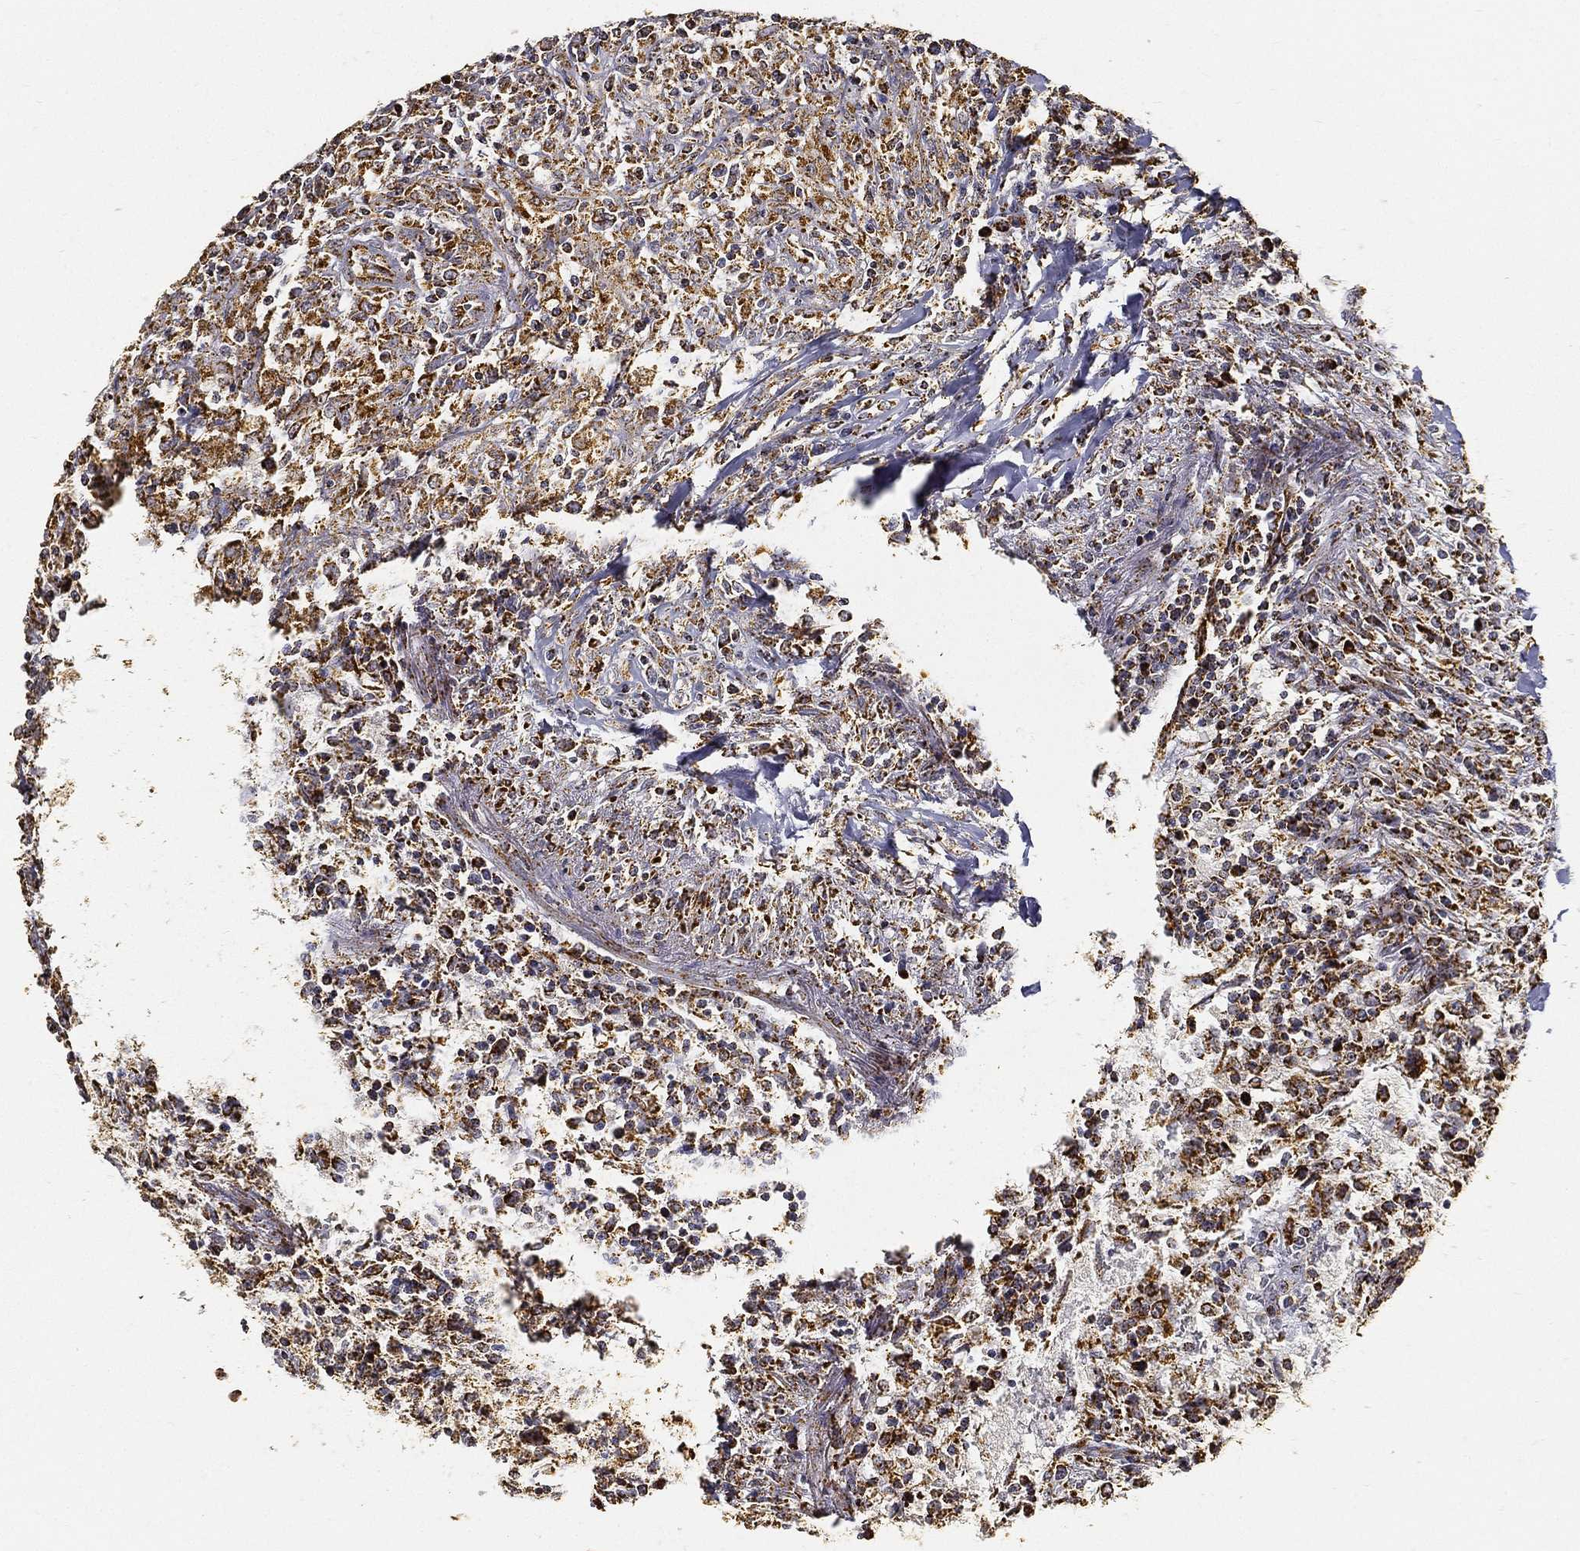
{"staining": {"intensity": "moderate", "quantity": ">75%", "location": "cytoplasmic/membranous"}, "tissue": "lymphoma", "cell_type": "Tumor cells", "image_type": "cancer", "snomed": [{"axis": "morphology", "description": "Malignant lymphoma, non-Hodgkin's type, High grade"}, {"axis": "topography", "description": "Lung"}], "caption": "Immunohistochemical staining of high-grade malignant lymphoma, non-Hodgkin's type demonstrates moderate cytoplasmic/membranous protein staining in about >75% of tumor cells.", "gene": "NDUFAB1", "patient": {"sex": "male", "age": 79}}